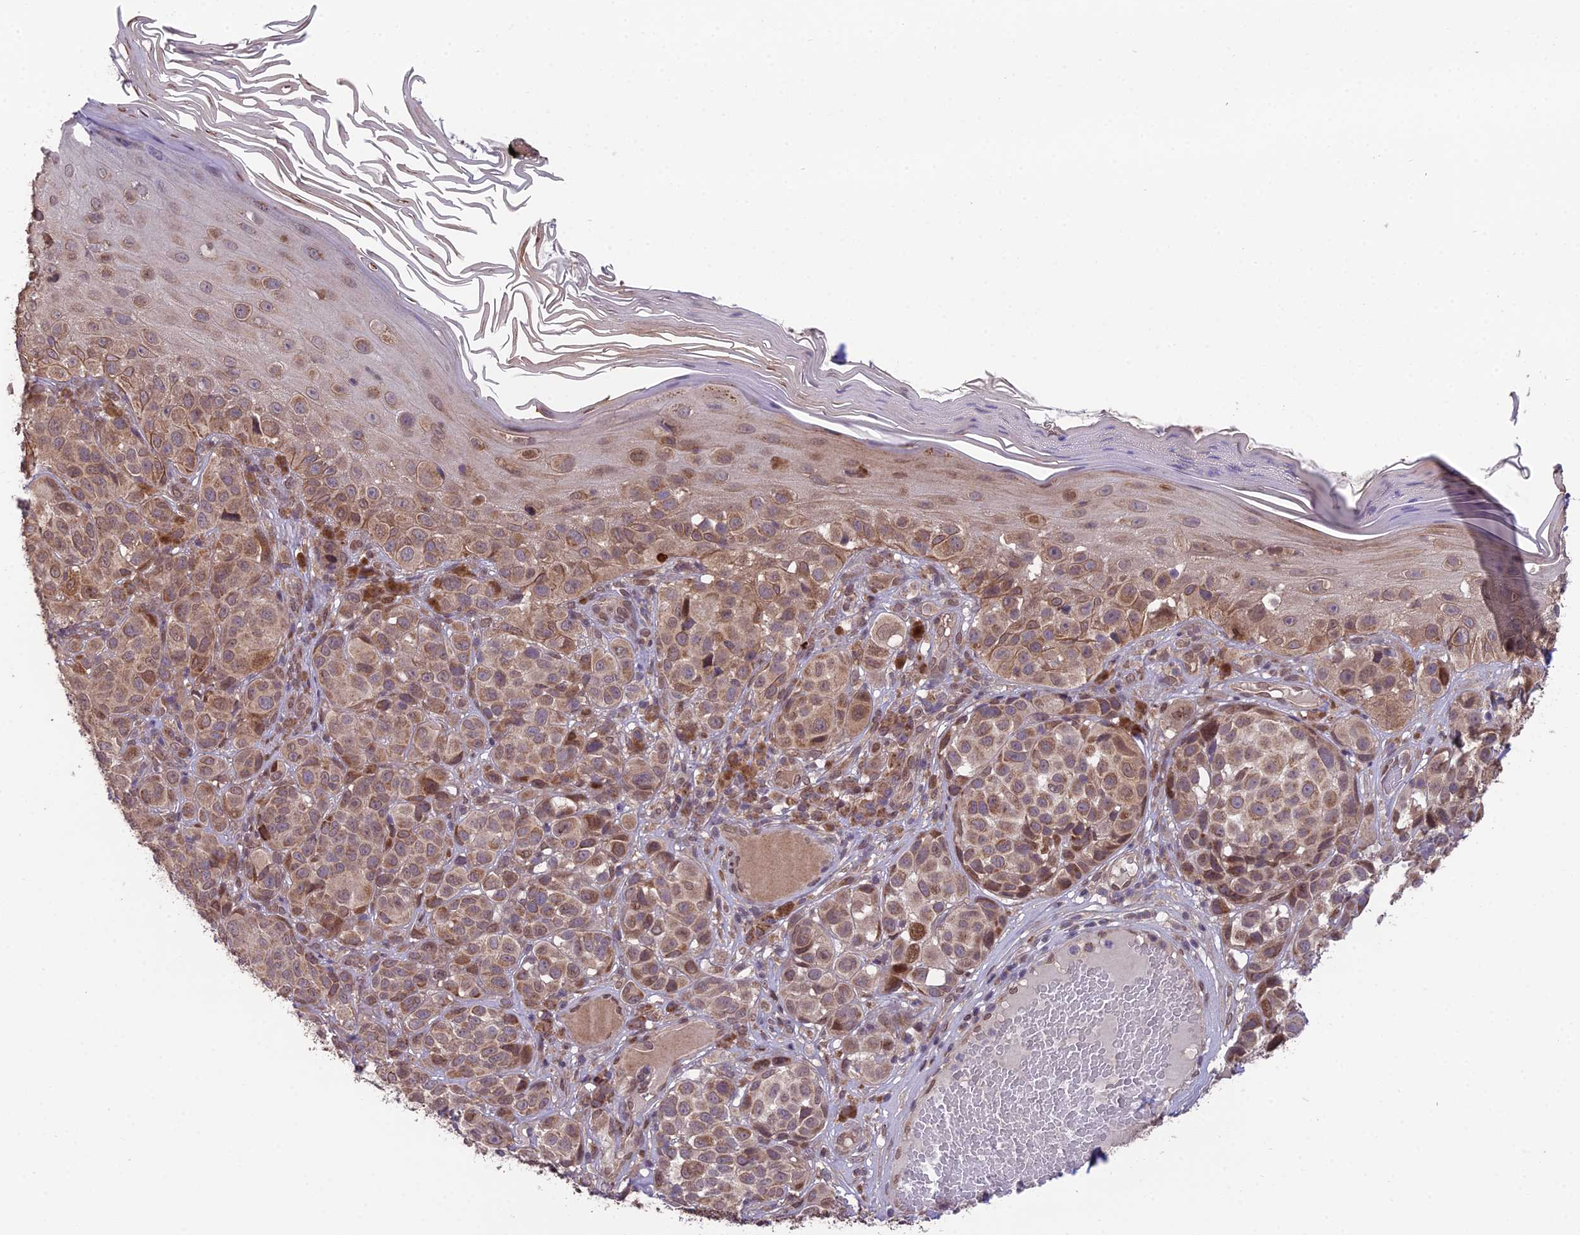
{"staining": {"intensity": "moderate", "quantity": ">75%", "location": "cytoplasmic/membranous,nuclear"}, "tissue": "melanoma", "cell_type": "Tumor cells", "image_type": "cancer", "snomed": [{"axis": "morphology", "description": "Malignant melanoma, NOS"}, {"axis": "topography", "description": "Skin"}], "caption": "Immunohistochemical staining of human melanoma exhibits medium levels of moderate cytoplasmic/membranous and nuclear expression in approximately >75% of tumor cells.", "gene": "CYP2R1", "patient": {"sex": "male", "age": 38}}